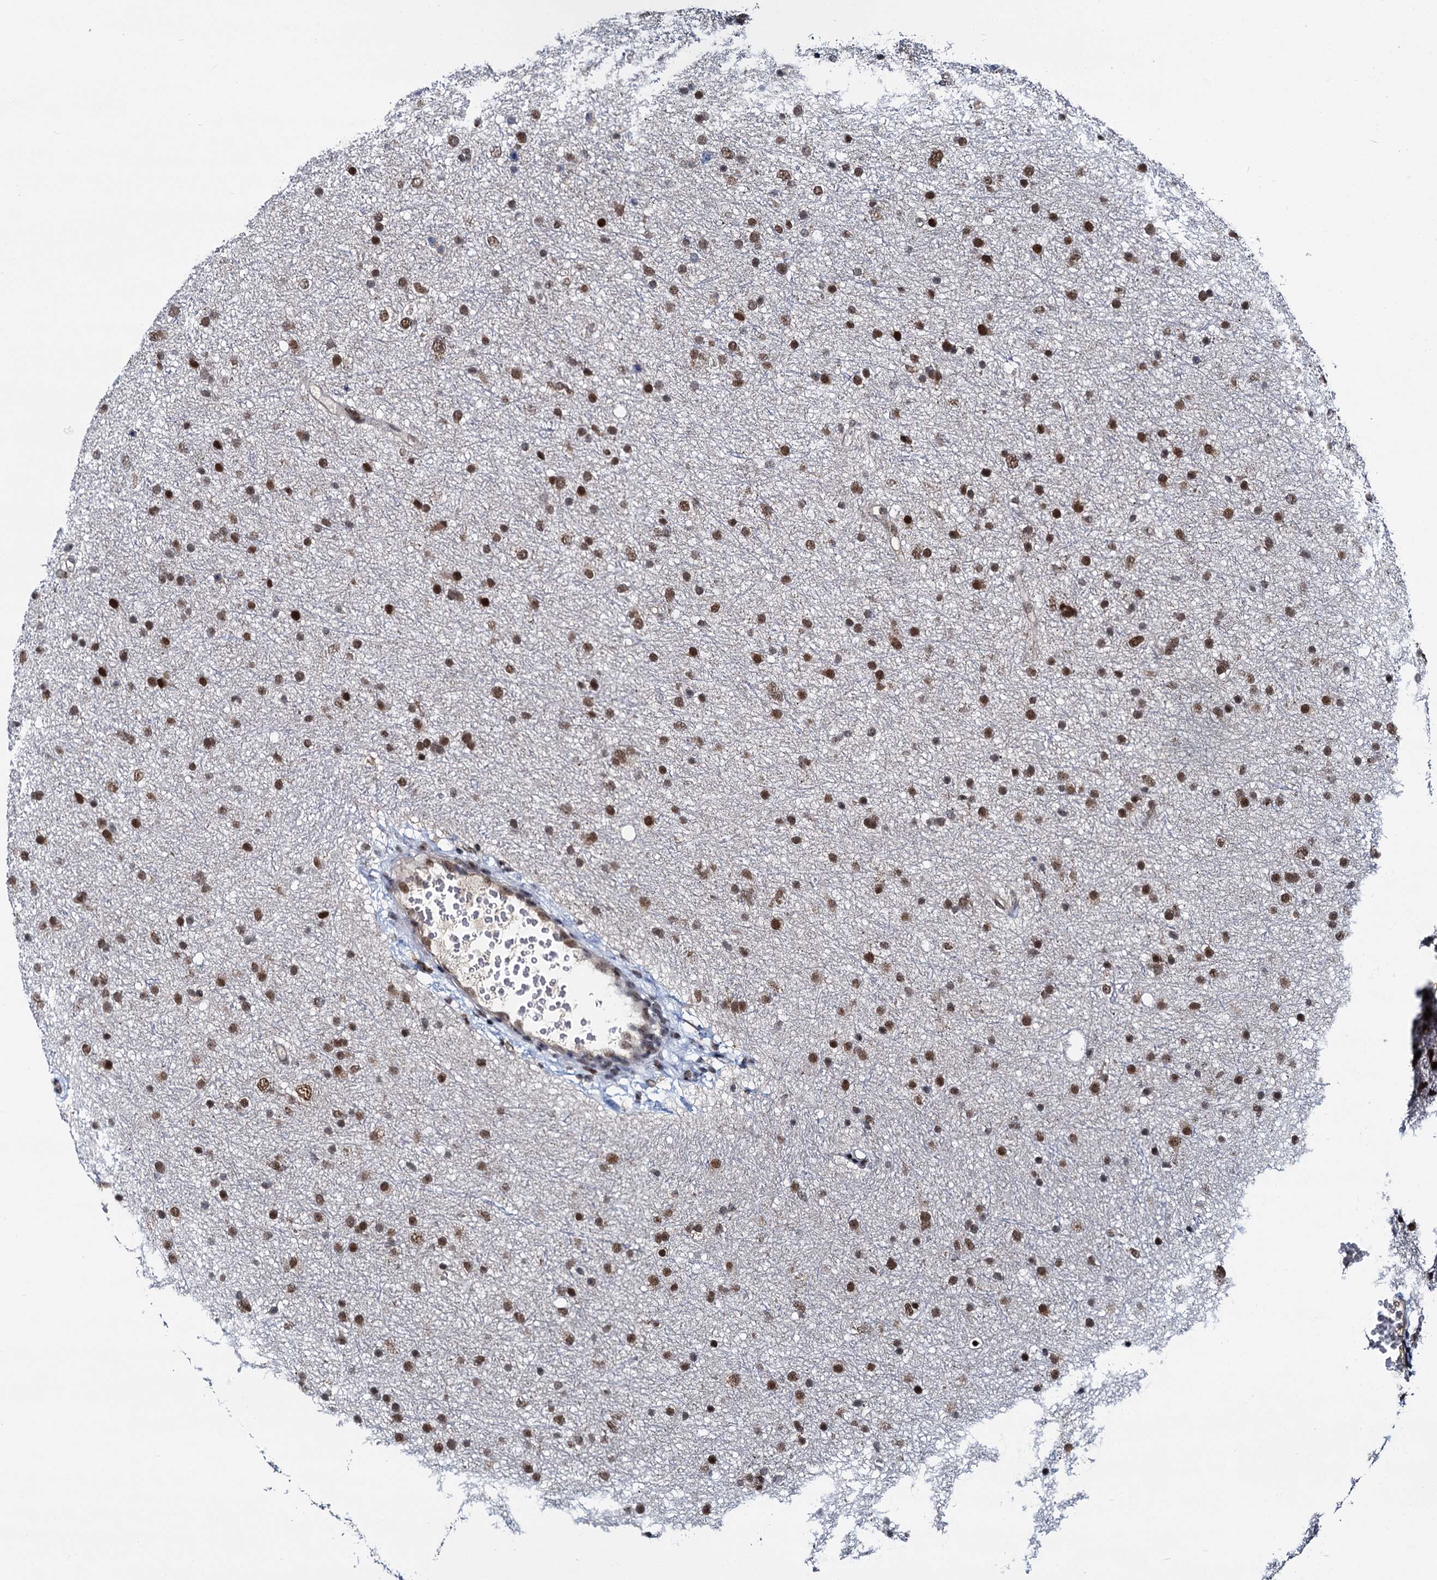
{"staining": {"intensity": "moderate", "quantity": ">75%", "location": "nuclear"}, "tissue": "glioma", "cell_type": "Tumor cells", "image_type": "cancer", "snomed": [{"axis": "morphology", "description": "Glioma, malignant, Low grade"}, {"axis": "topography", "description": "Cerebral cortex"}], "caption": "Immunohistochemistry (IHC) micrograph of malignant glioma (low-grade) stained for a protein (brown), which demonstrates medium levels of moderate nuclear staining in approximately >75% of tumor cells.", "gene": "RUFY2", "patient": {"sex": "female", "age": 39}}